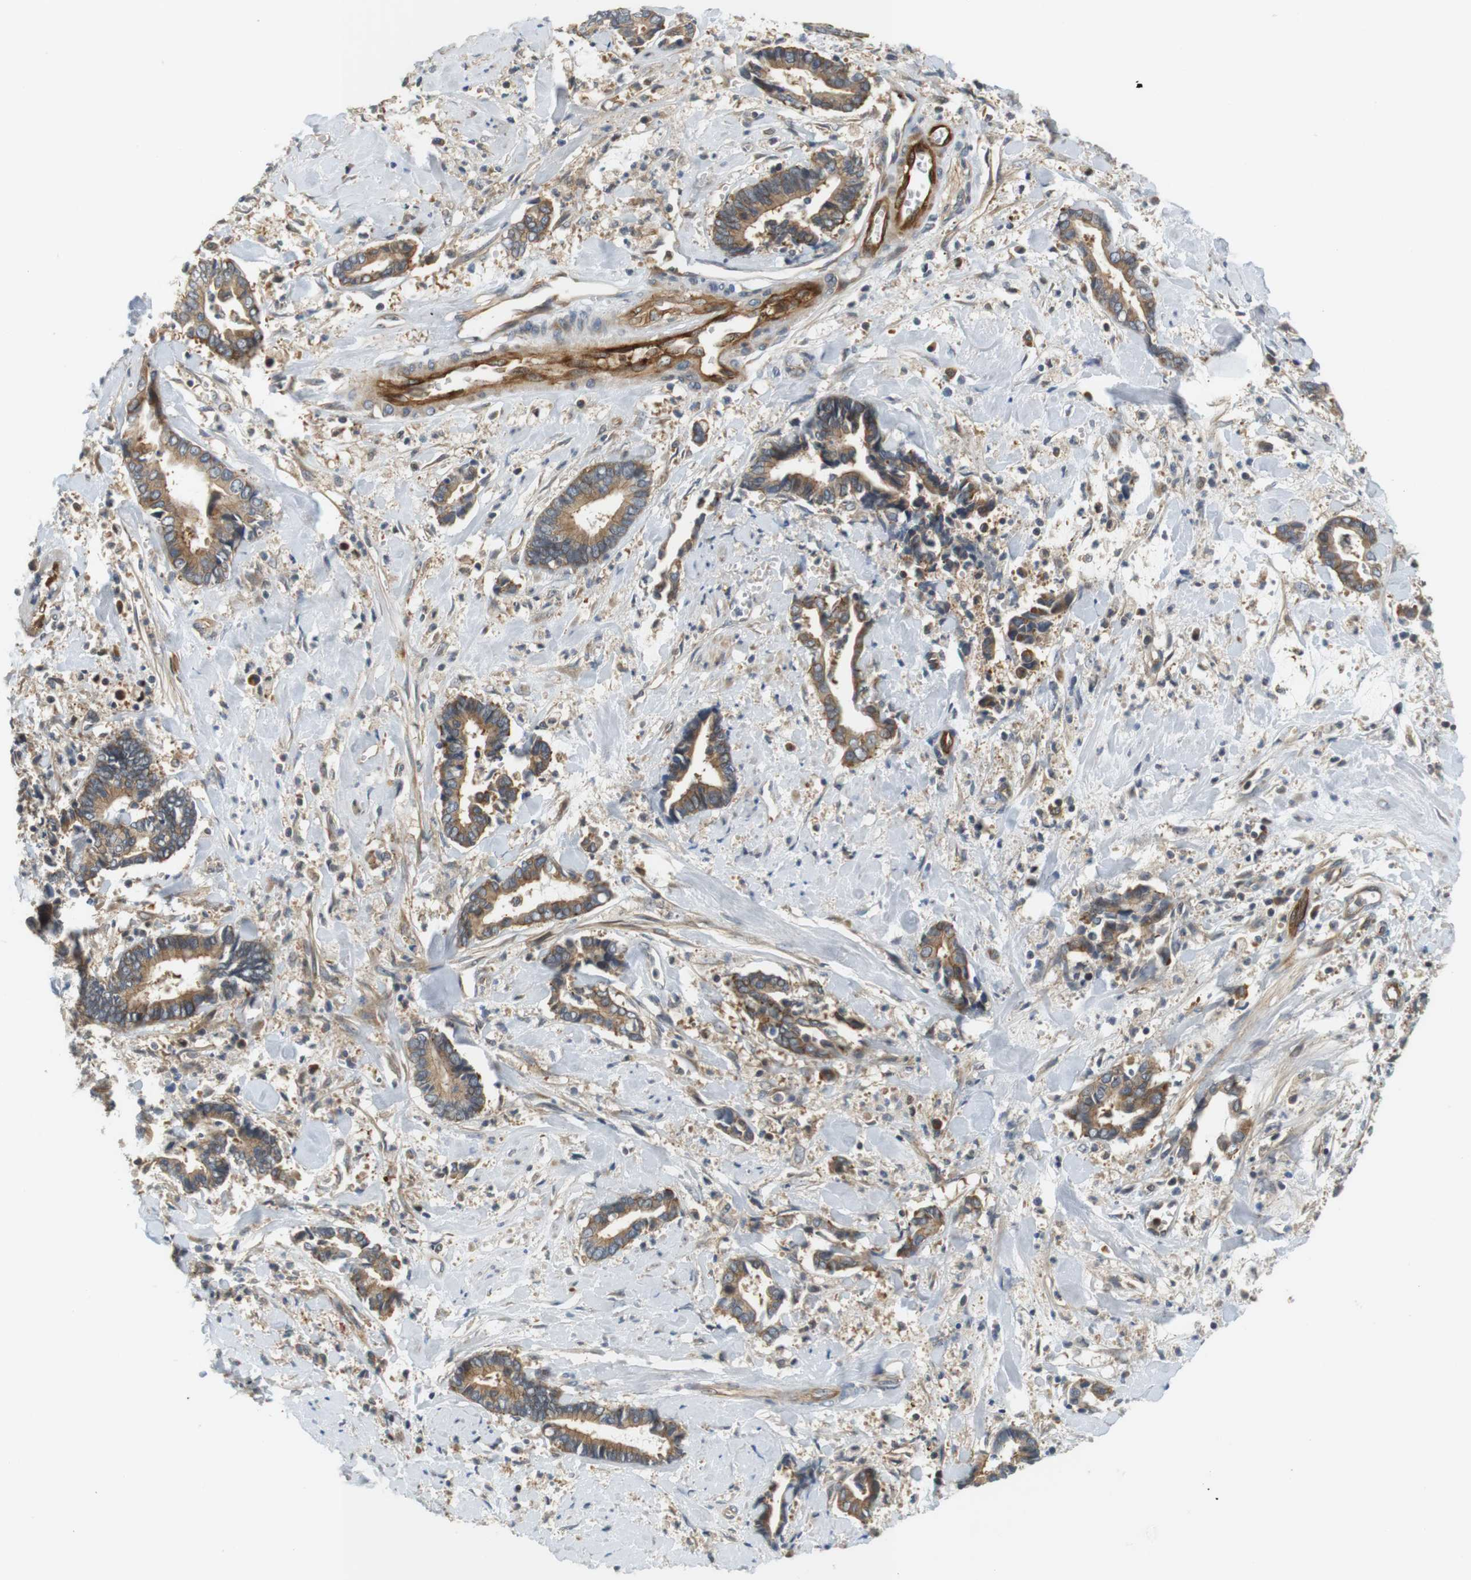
{"staining": {"intensity": "weak", "quantity": ">75%", "location": "cytoplasmic/membranous"}, "tissue": "cervical cancer", "cell_type": "Tumor cells", "image_type": "cancer", "snomed": [{"axis": "morphology", "description": "Adenocarcinoma, NOS"}, {"axis": "topography", "description": "Cervix"}], "caption": "Protein staining of cervical adenocarcinoma tissue displays weak cytoplasmic/membranous staining in approximately >75% of tumor cells.", "gene": "SH3GLB1", "patient": {"sex": "female", "age": 44}}